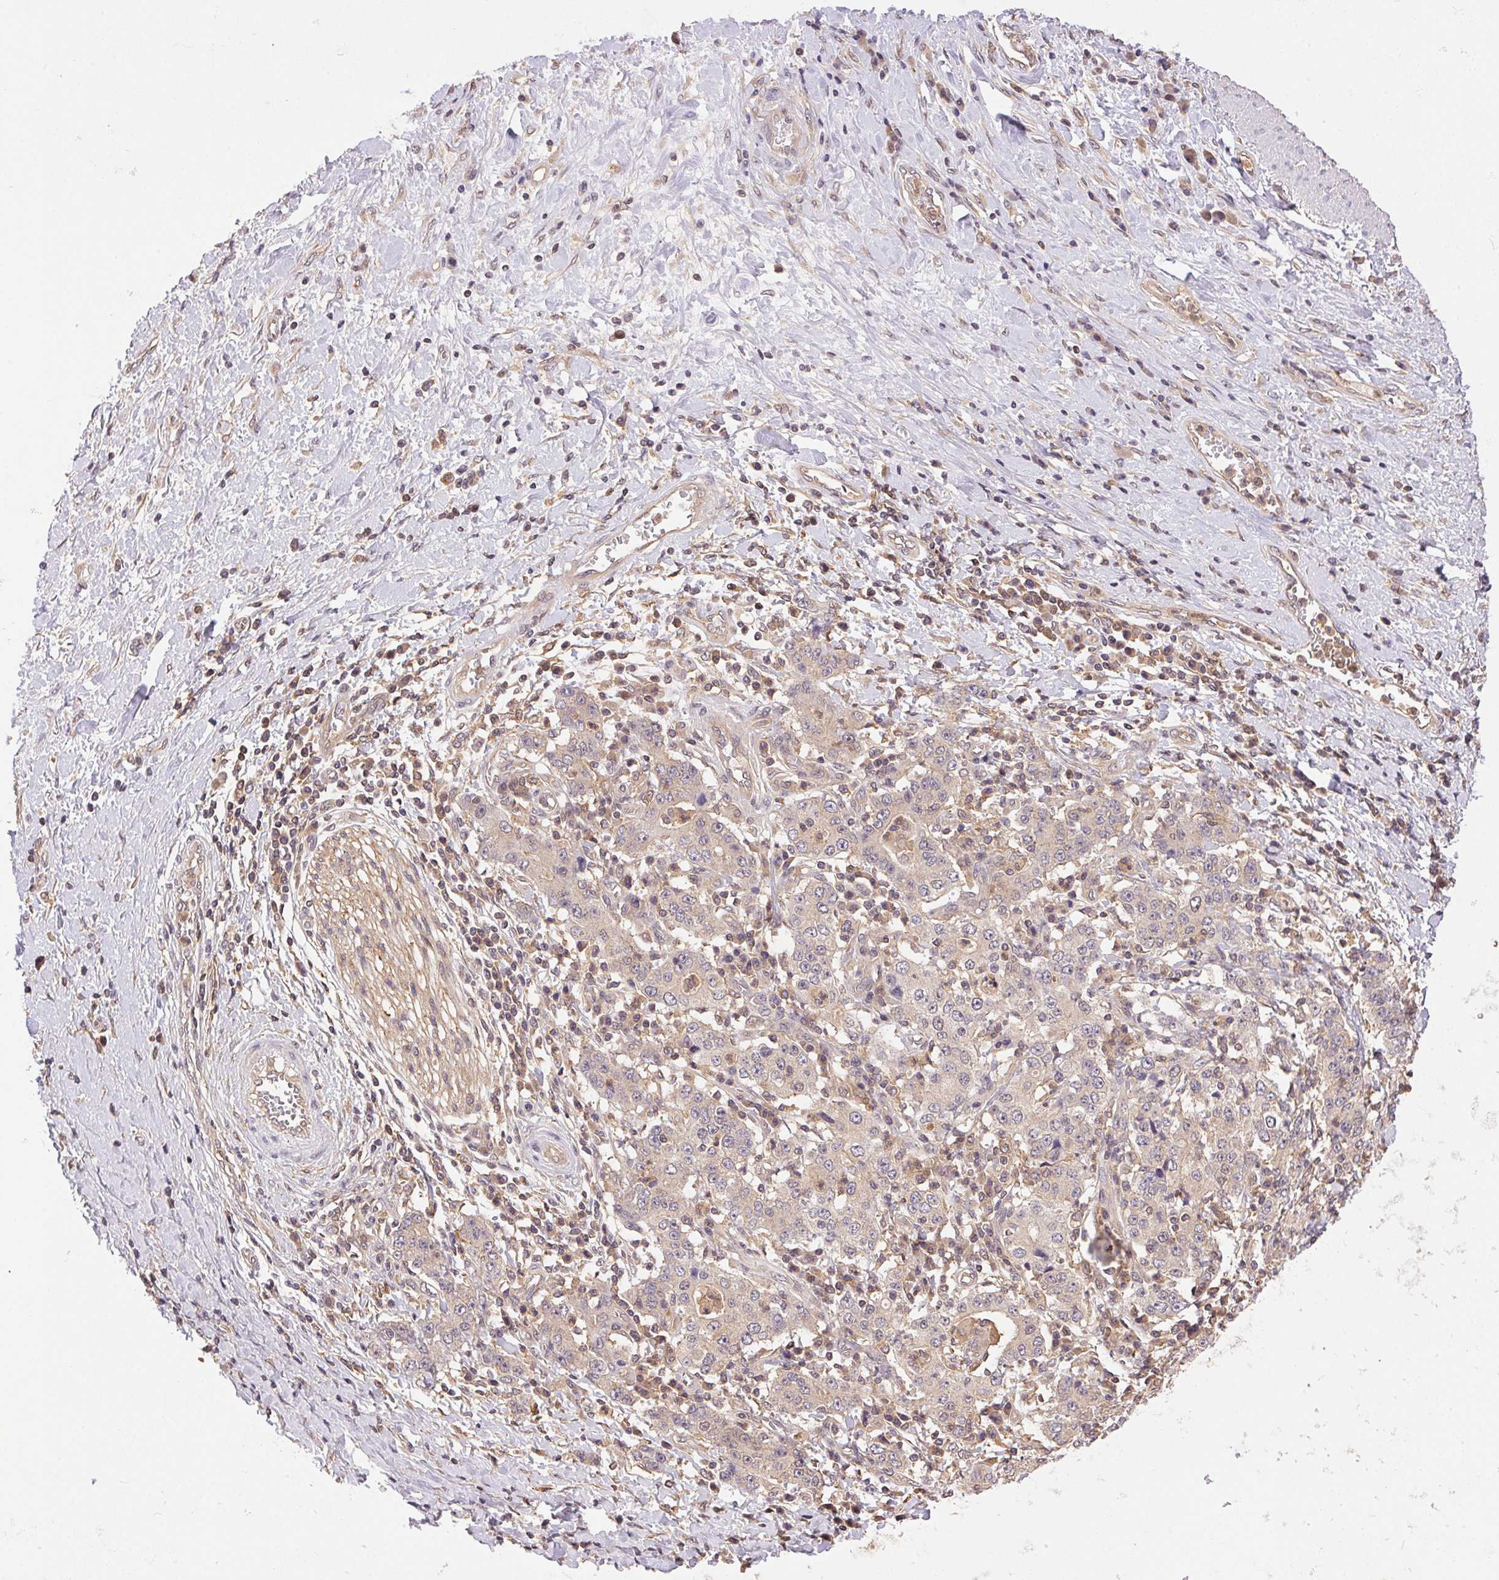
{"staining": {"intensity": "weak", "quantity": "<25%", "location": "cytoplasmic/membranous"}, "tissue": "stomach cancer", "cell_type": "Tumor cells", "image_type": "cancer", "snomed": [{"axis": "morphology", "description": "Normal tissue, NOS"}, {"axis": "morphology", "description": "Adenocarcinoma, NOS"}, {"axis": "topography", "description": "Stomach, upper"}, {"axis": "topography", "description": "Stomach"}], "caption": "High power microscopy micrograph of an IHC micrograph of stomach cancer, revealing no significant expression in tumor cells.", "gene": "GDI2", "patient": {"sex": "male", "age": 59}}